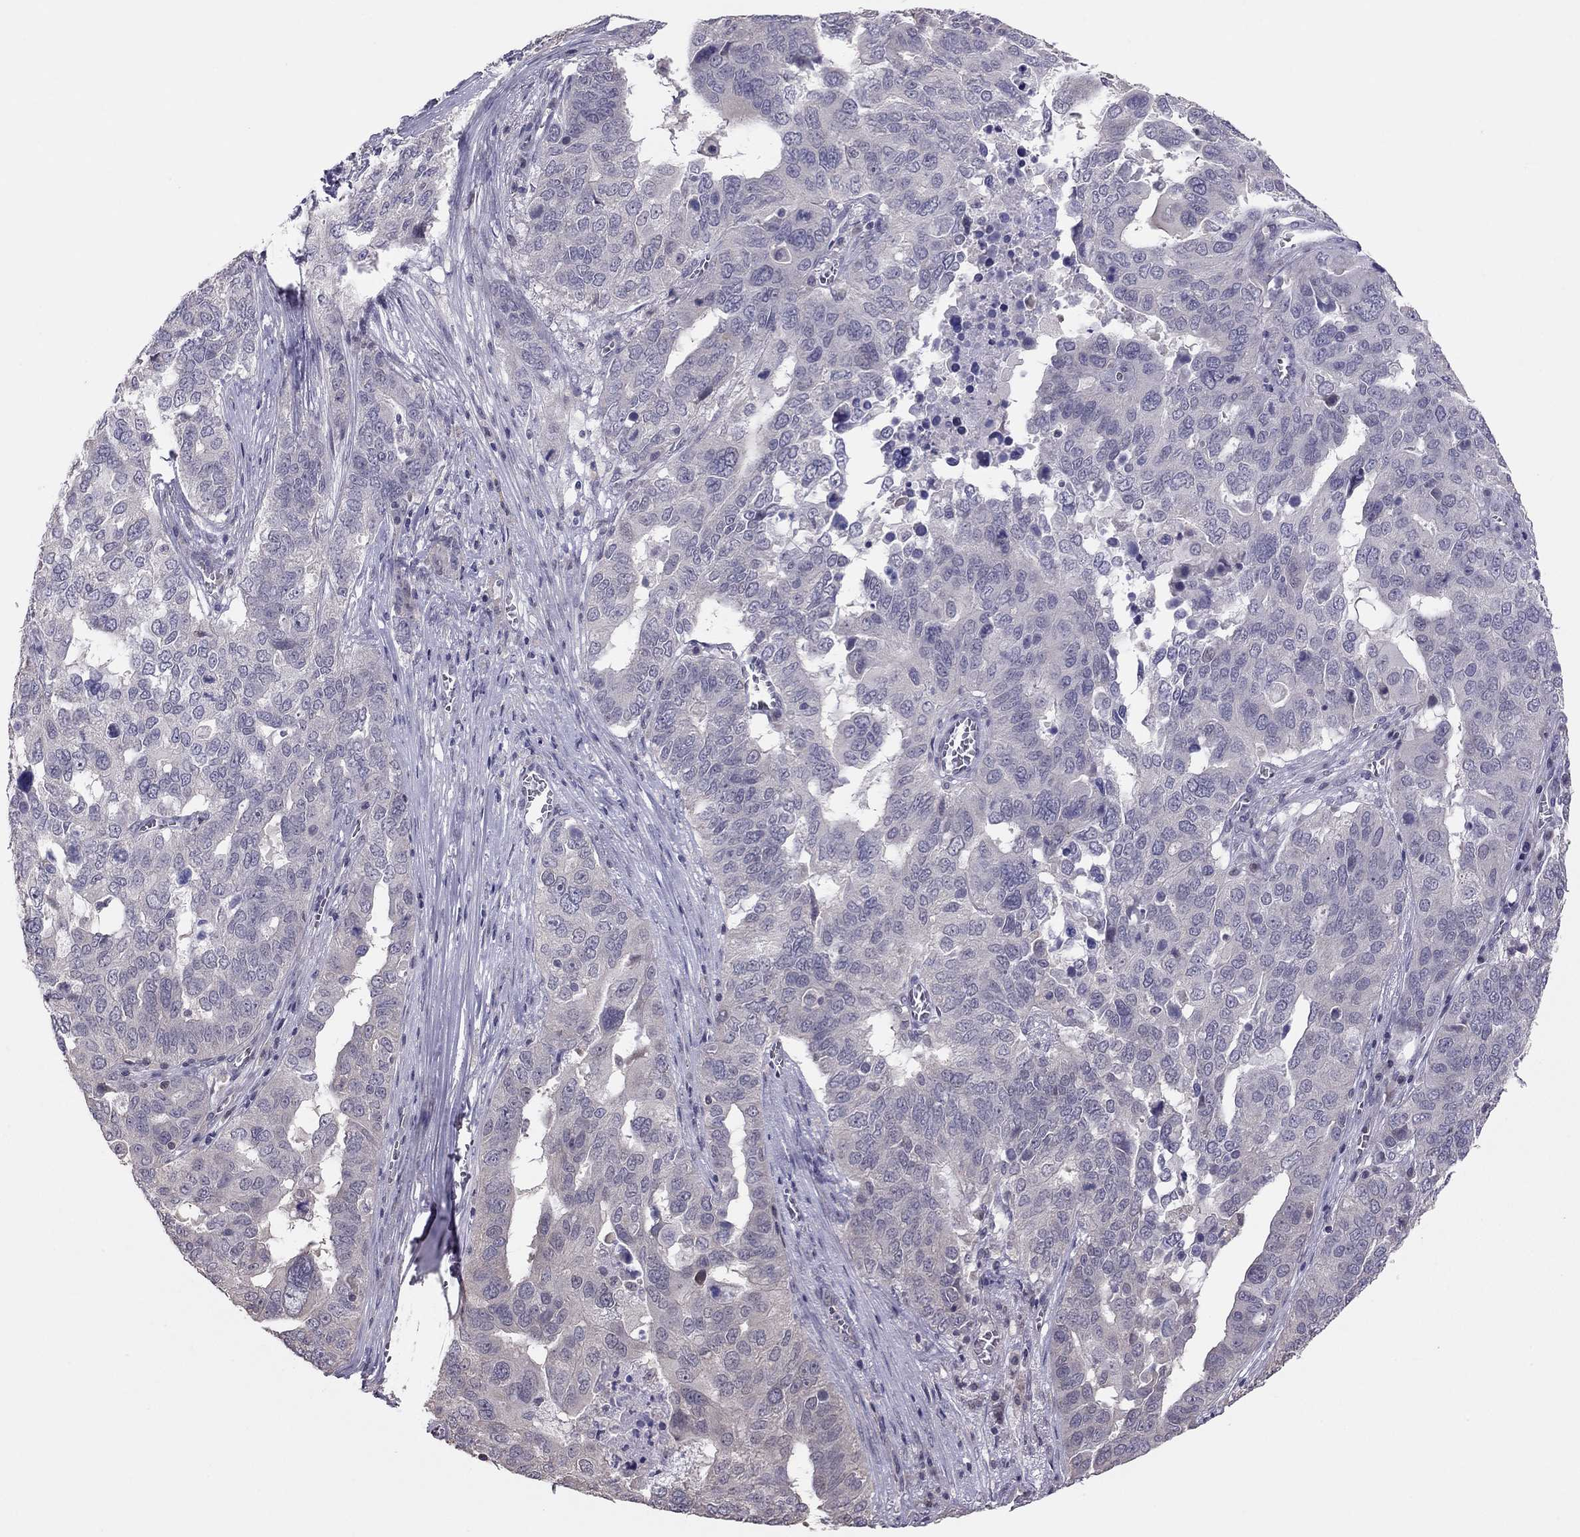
{"staining": {"intensity": "negative", "quantity": "none", "location": "none"}, "tissue": "ovarian cancer", "cell_type": "Tumor cells", "image_type": "cancer", "snomed": [{"axis": "morphology", "description": "Carcinoma, endometroid"}, {"axis": "topography", "description": "Soft tissue"}, {"axis": "topography", "description": "Ovary"}], "caption": "High magnification brightfield microscopy of ovarian cancer stained with DAB (3,3'-diaminobenzidine) (brown) and counterstained with hematoxylin (blue): tumor cells show no significant staining.", "gene": "HSF2BP", "patient": {"sex": "female", "age": 52}}